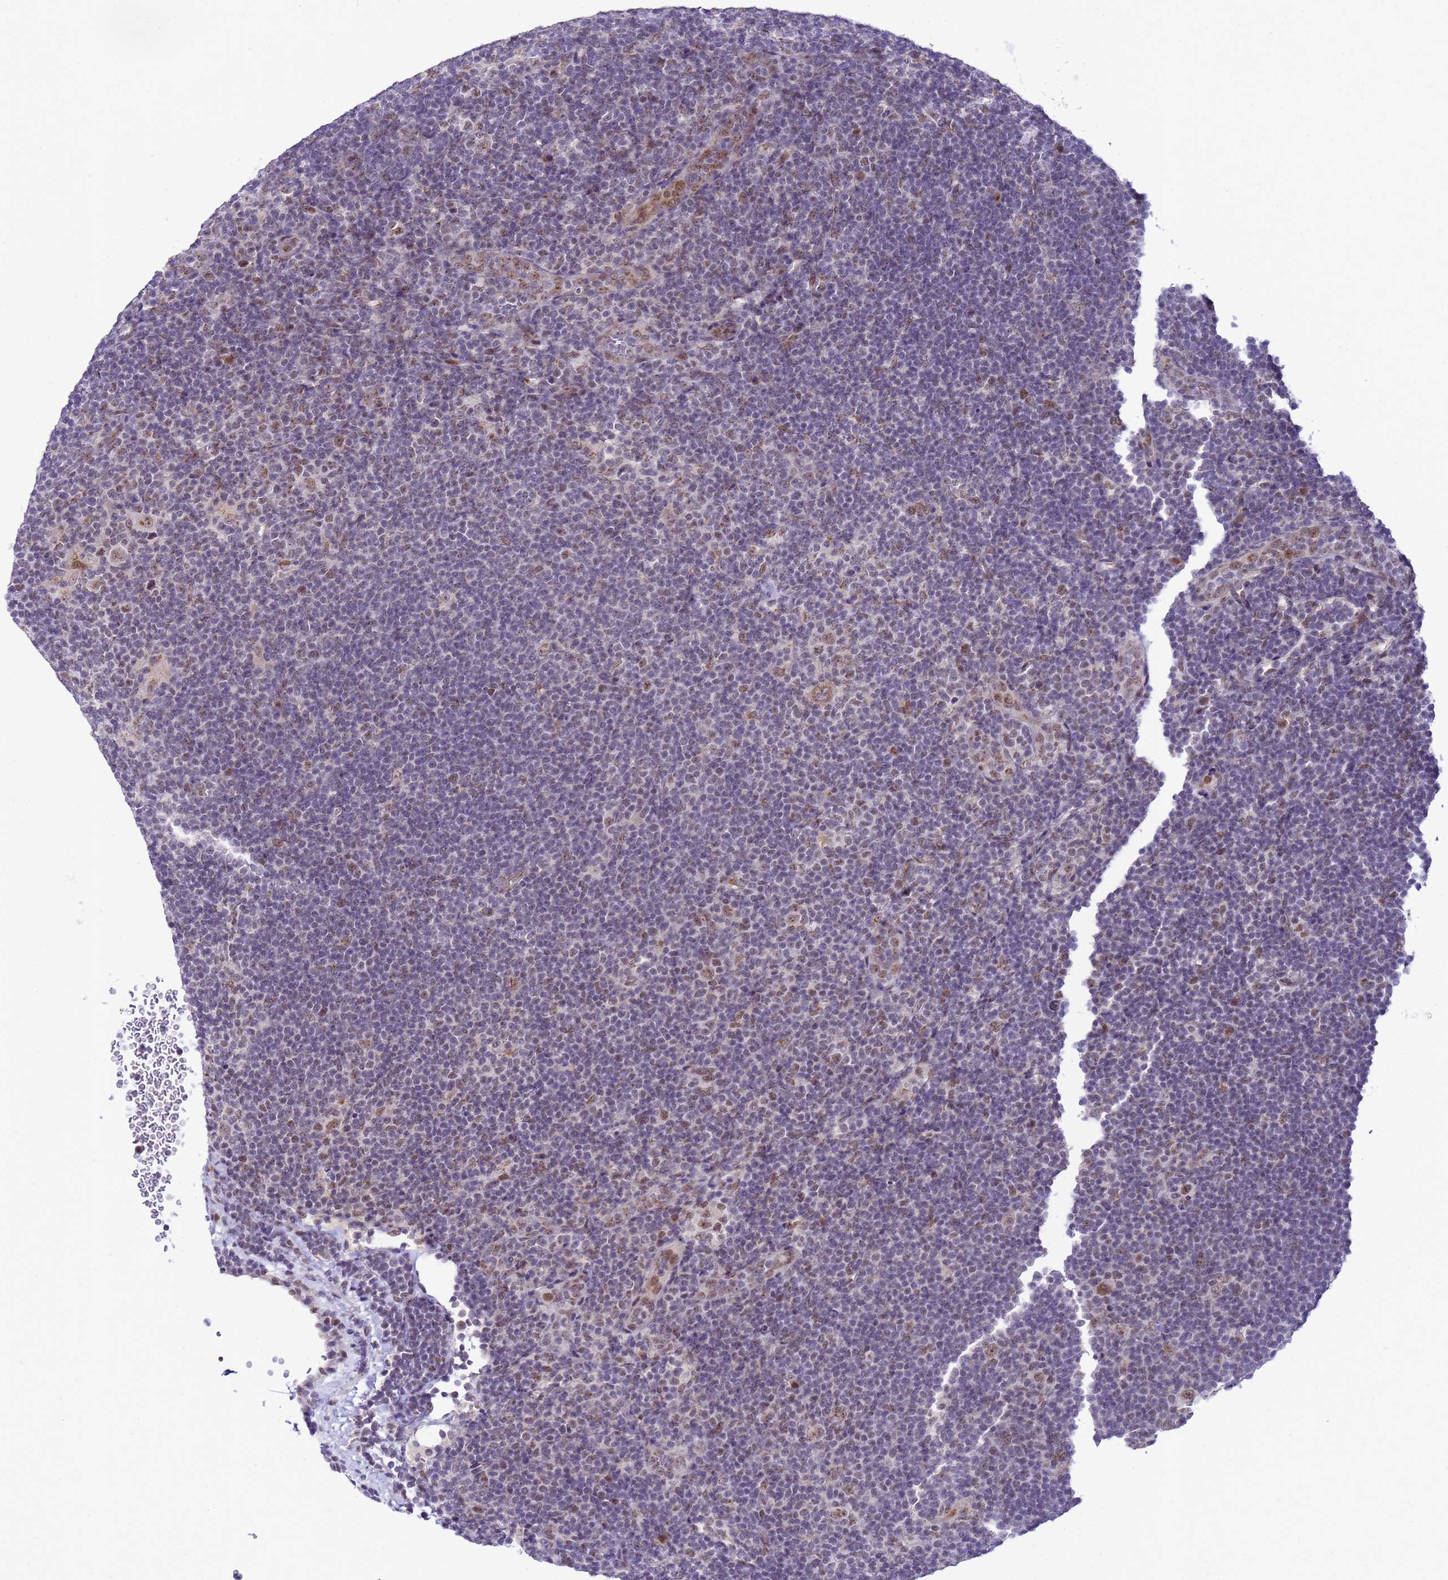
{"staining": {"intensity": "moderate", "quantity": ">75%", "location": "nuclear"}, "tissue": "lymphoma", "cell_type": "Tumor cells", "image_type": "cancer", "snomed": [{"axis": "morphology", "description": "Hodgkin's disease, NOS"}, {"axis": "topography", "description": "Lymph node"}], "caption": "An image of human lymphoma stained for a protein reveals moderate nuclear brown staining in tumor cells.", "gene": "C19orf47", "patient": {"sex": "female", "age": 57}}